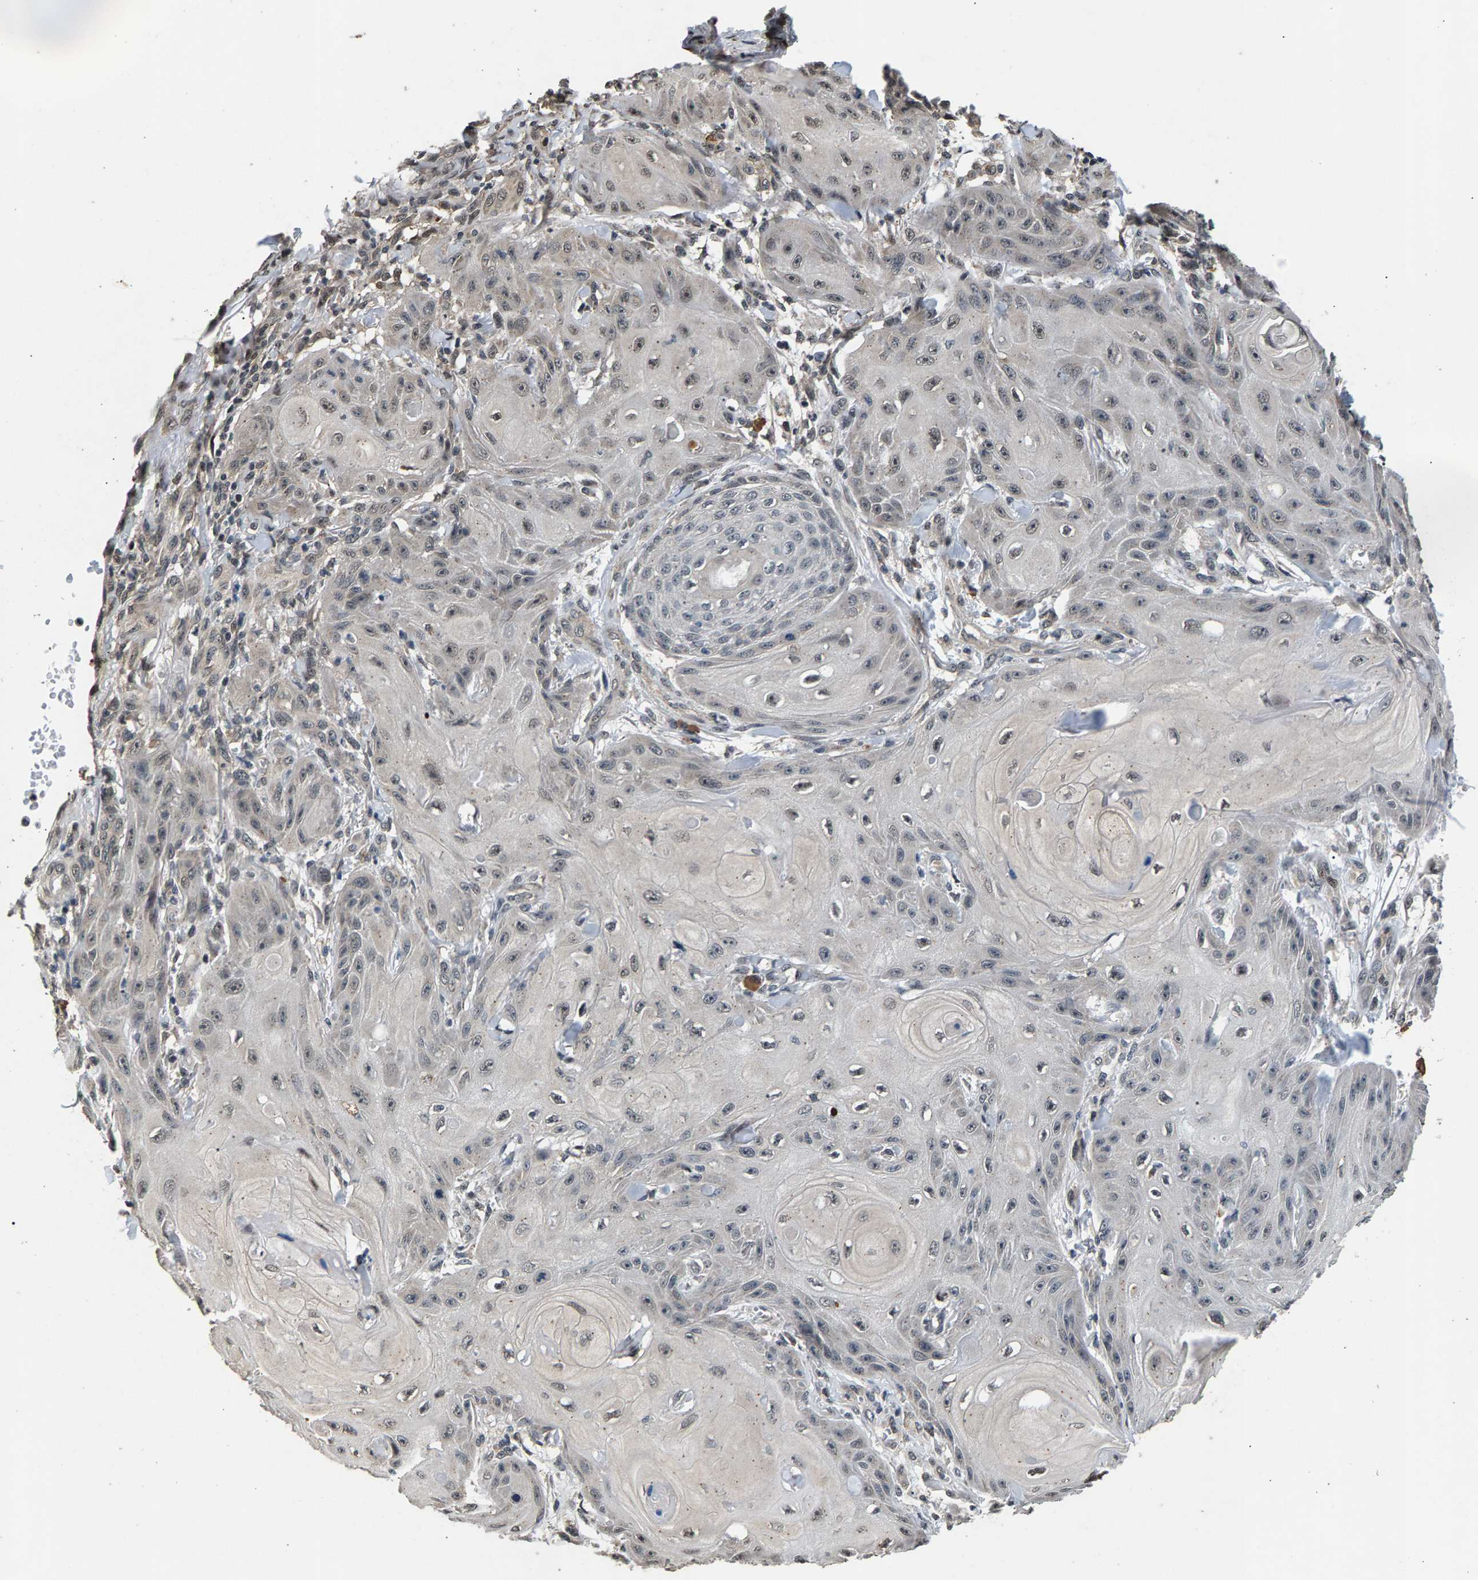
{"staining": {"intensity": "weak", "quantity": "25%-75%", "location": "nuclear"}, "tissue": "skin cancer", "cell_type": "Tumor cells", "image_type": "cancer", "snomed": [{"axis": "morphology", "description": "Squamous cell carcinoma, NOS"}, {"axis": "topography", "description": "Skin"}], "caption": "The immunohistochemical stain shows weak nuclear expression in tumor cells of skin cancer tissue.", "gene": "RBM33", "patient": {"sex": "male", "age": 74}}